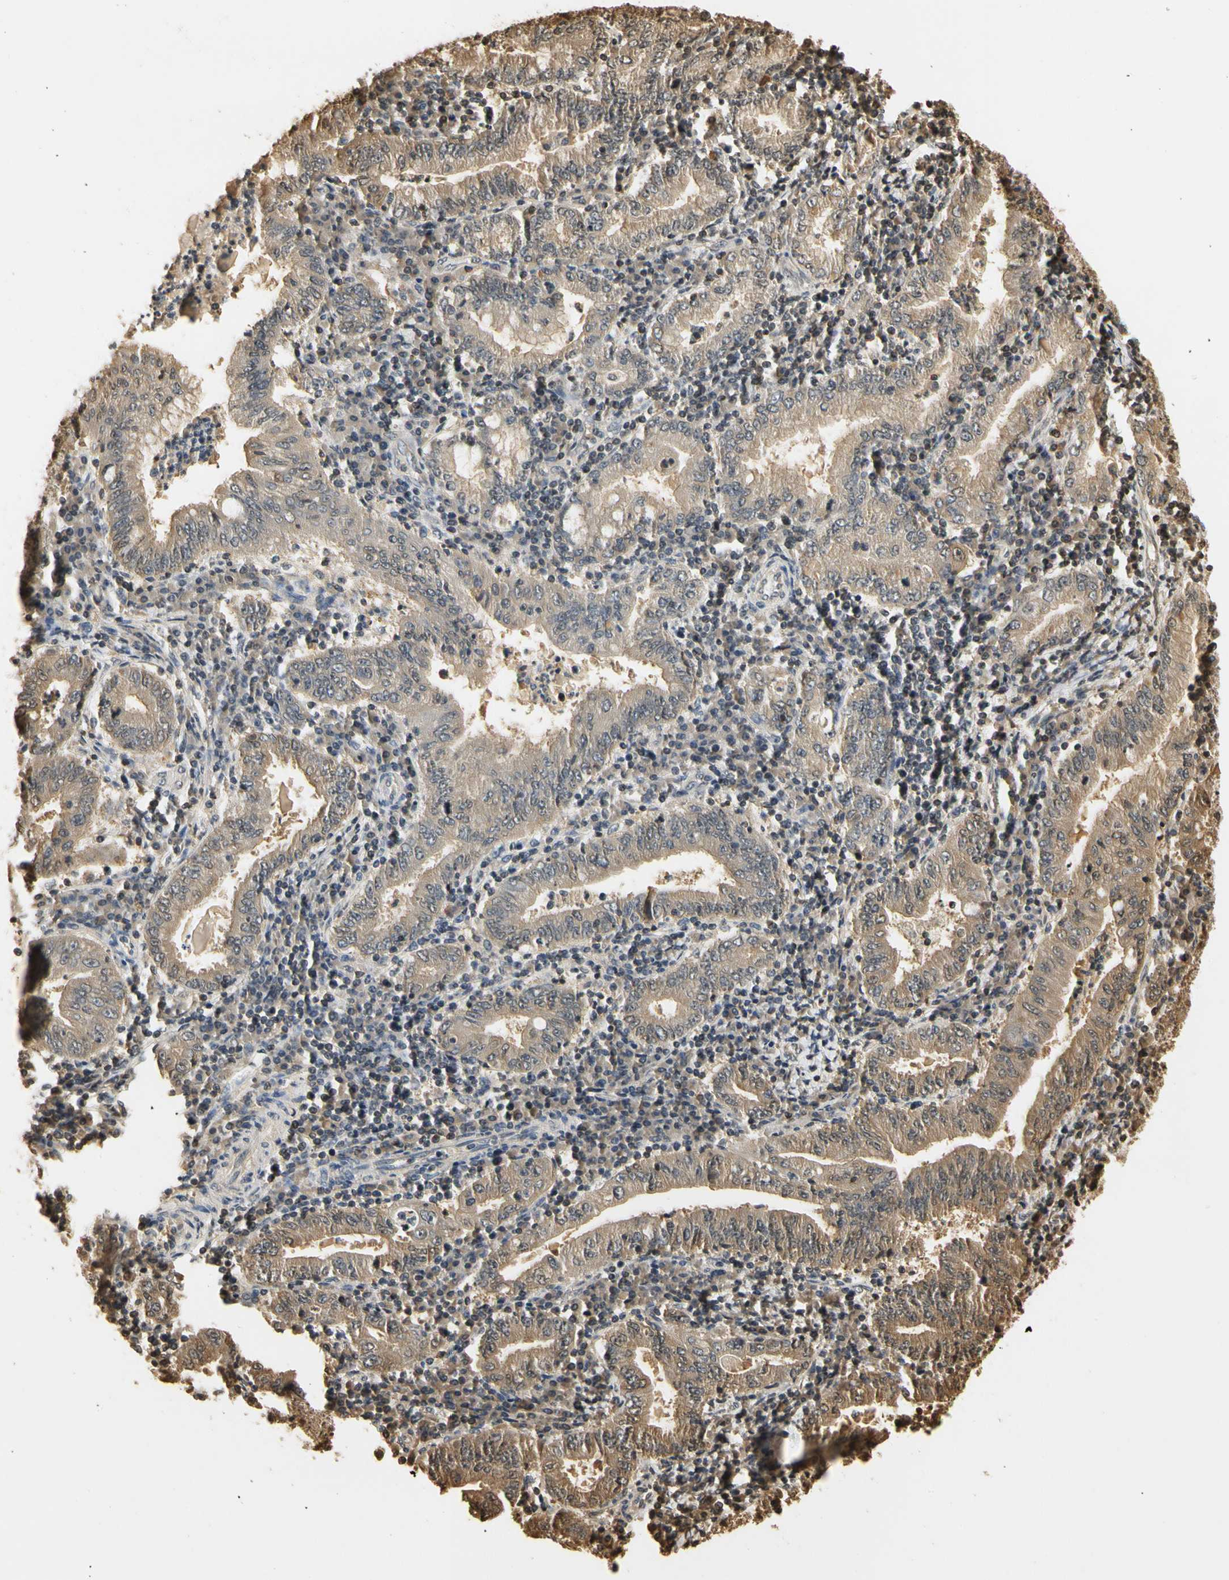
{"staining": {"intensity": "weak", "quantity": ">75%", "location": "cytoplasmic/membranous"}, "tissue": "stomach cancer", "cell_type": "Tumor cells", "image_type": "cancer", "snomed": [{"axis": "morphology", "description": "Normal tissue, NOS"}, {"axis": "morphology", "description": "Adenocarcinoma, NOS"}, {"axis": "topography", "description": "Esophagus"}, {"axis": "topography", "description": "Stomach, upper"}, {"axis": "topography", "description": "Peripheral nerve tissue"}], "caption": "The immunohistochemical stain shows weak cytoplasmic/membranous positivity in tumor cells of stomach cancer tissue.", "gene": "SOD1", "patient": {"sex": "male", "age": 62}}